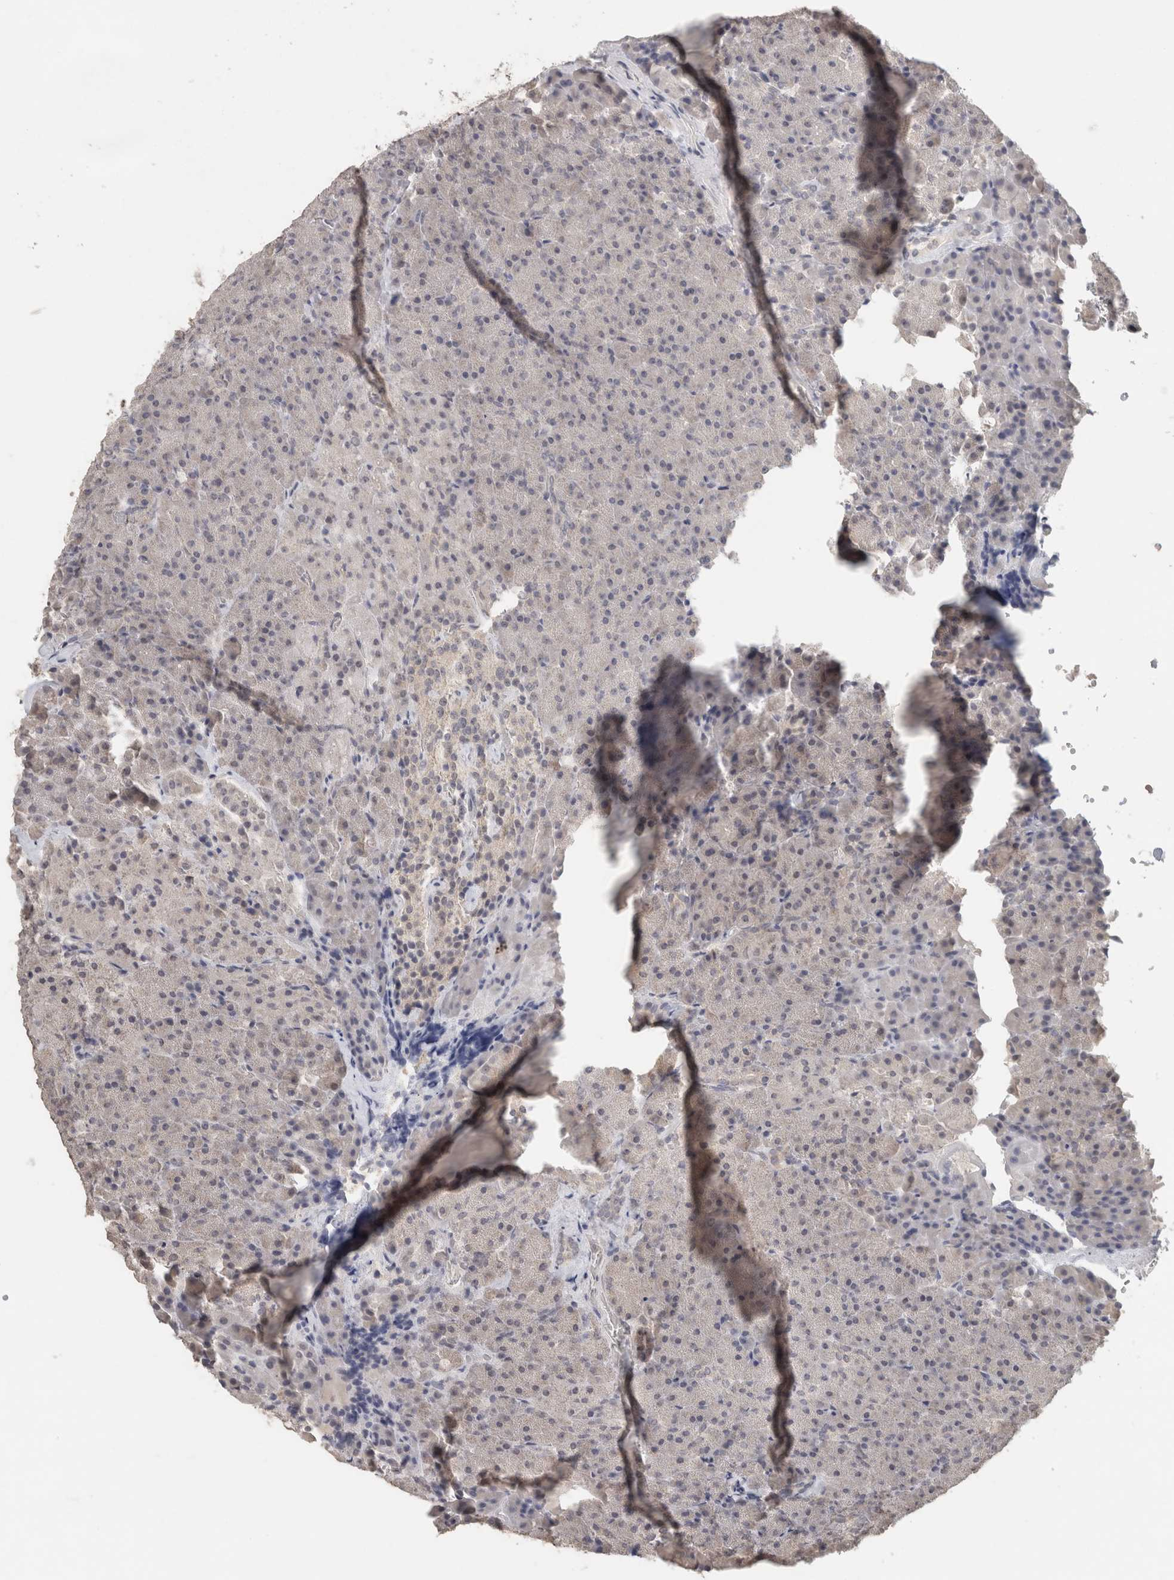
{"staining": {"intensity": "negative", "quantity": "none", "location": "none"}, "tissue": "pancreas", "cell_type": "Exocrine glandular cells", "image_type": "normal", "snomed": [{"axis": "morphology", "description": "Normal tissue, NOS"}, {"axis": "morphology", "description": "Carcinoid, malignant, NOS"}, {"axis": "topography", "description": "Pancreas"}], "caption": "Exocrine glandular cells show no significant protein positivity in normal pancreas. (Brightfield microscopy of DAB (3,3'-diaminobenzidine) immunohistochemistry at high magnification).", "gene": "TRAT1", "patient": {"sex": "female", "age": 35}}